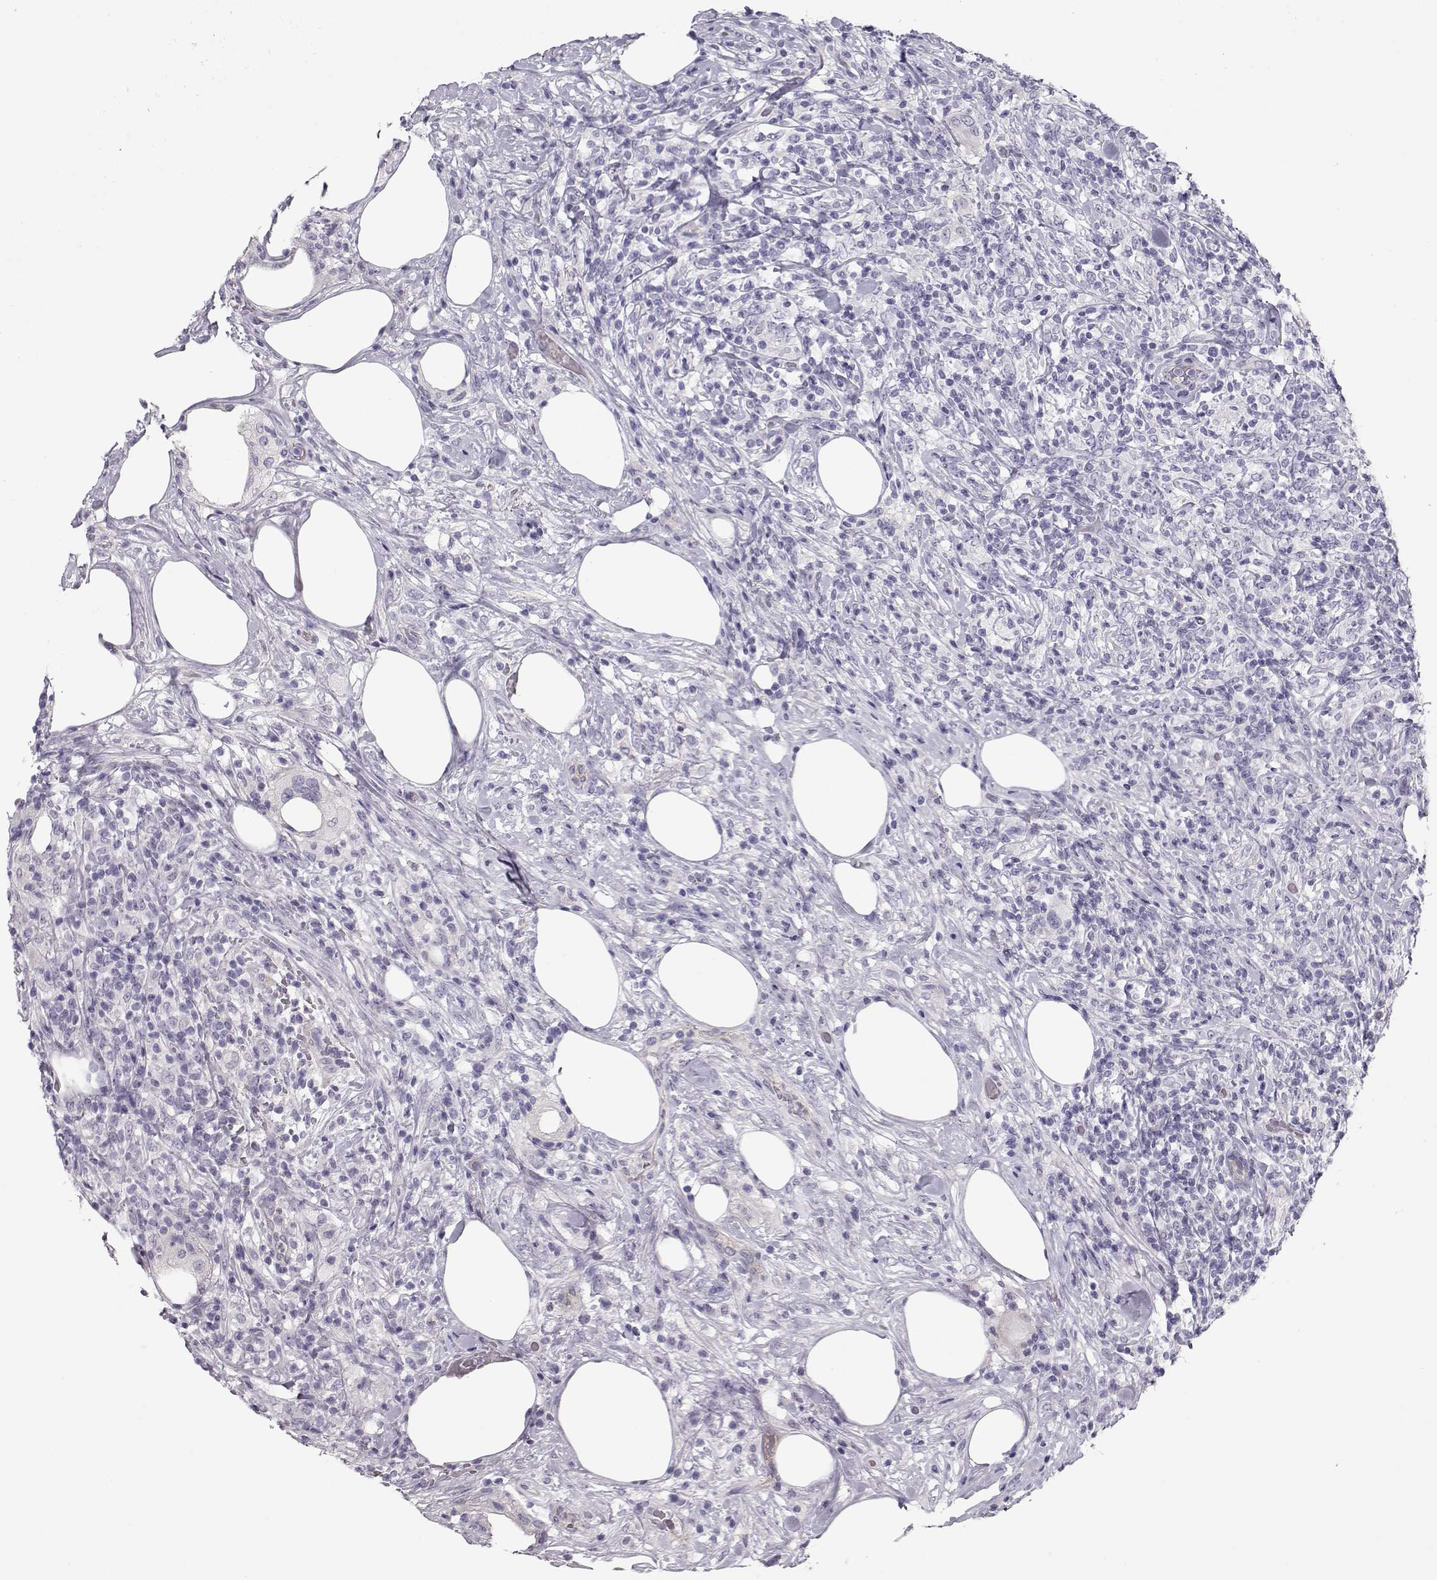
{"staining": {"intensity": "negative", "quantity": "none", "location": "none"}, "tissue": "lymphoma", "cell_type": "Tumor cells", "image_type": "cancer", "snomed": [{"axis": "morphology", "description": "Malignant lymphoma, non-Hodgkin's type, High grade"}, {"axis": "topography", "description": "Lymph node"}], "caption": "High power microscopy micrograph of an immunohistochemistry (IHC) micrograph of malignant lymphoma, non-Hodgkin's type (high-grade), revealing no significant staining in tumor cells.", "gene": "SLITRK3", "patient": {"sex": "female", "age": 84}}